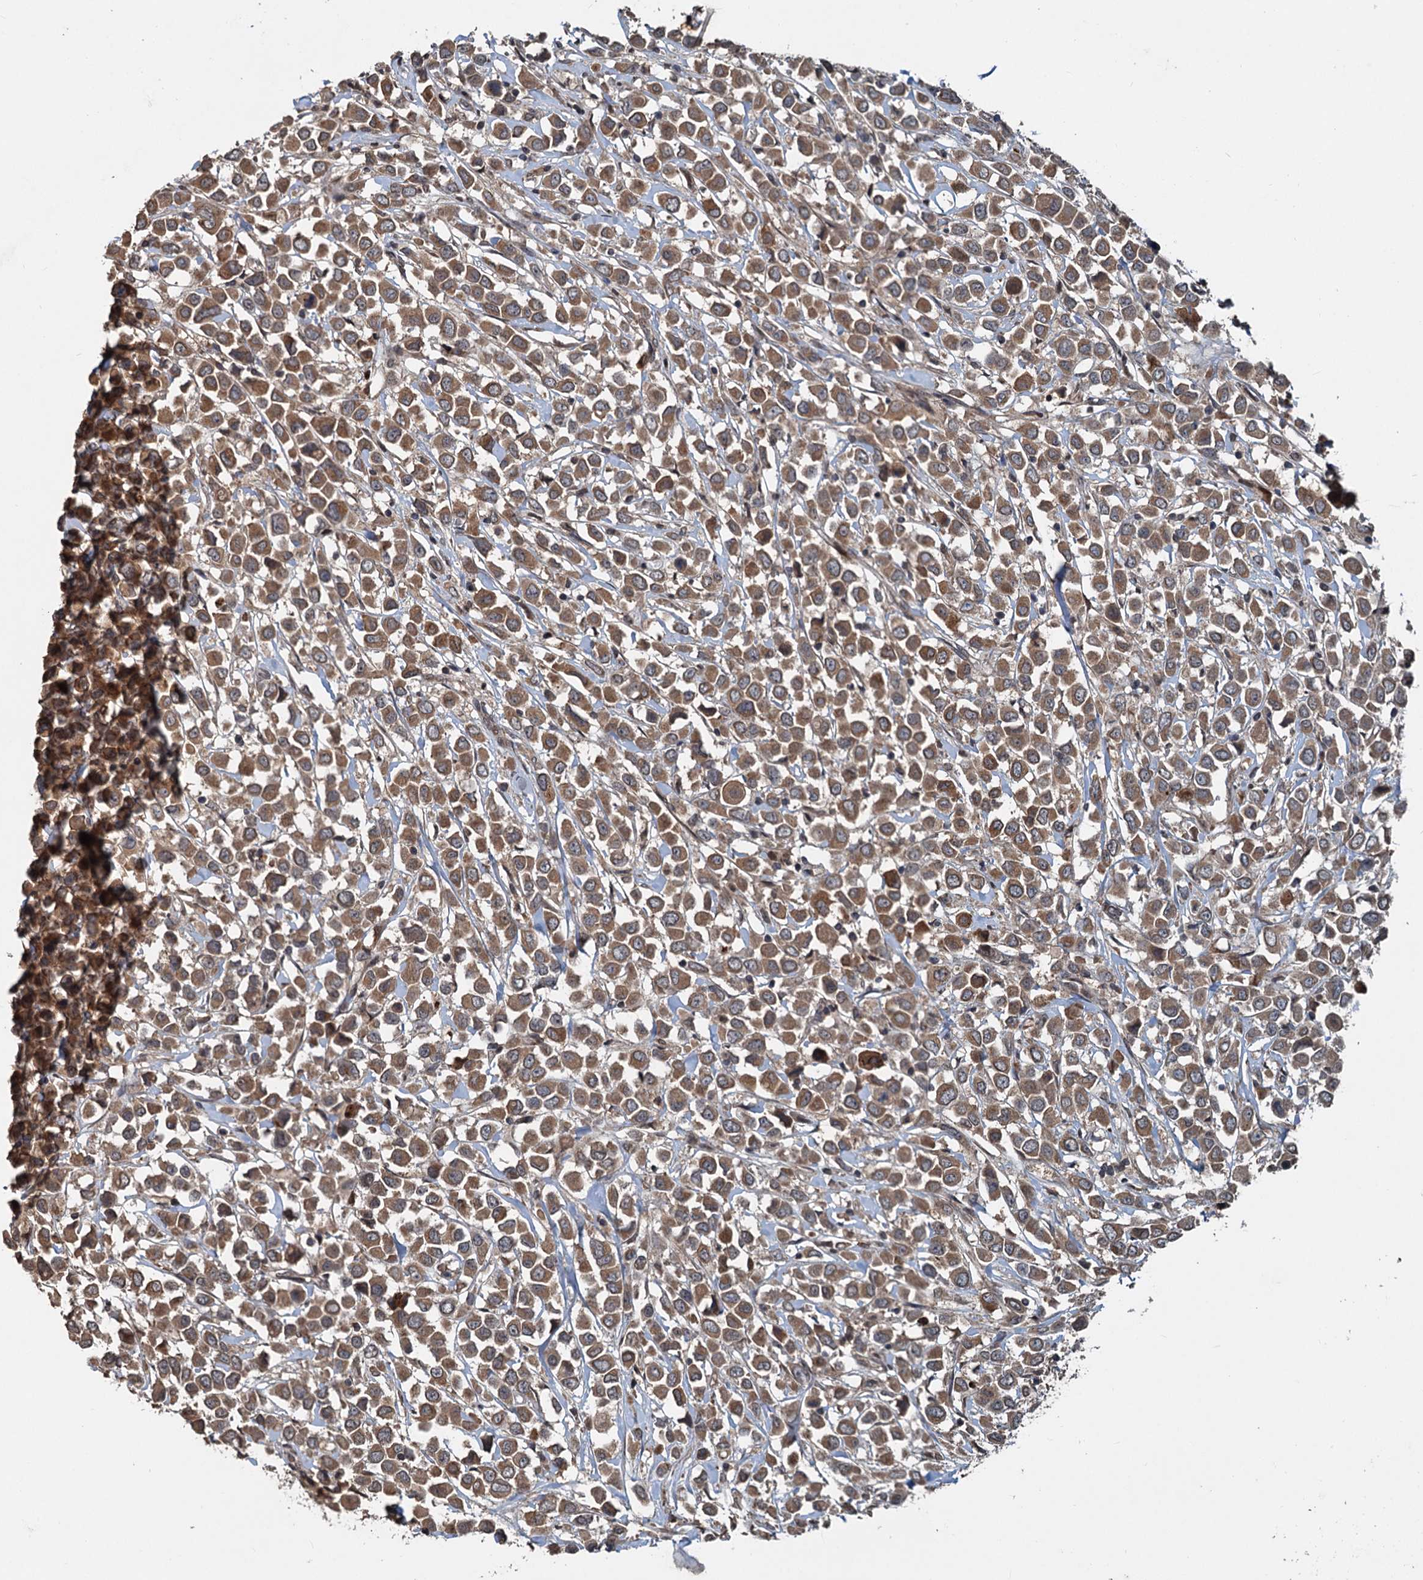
{"staining": {"intensity": "moderate", "quantity": ">75%", "location": "cytoplasmic/membranous"}, "tissue": "breast cancer", "cell_type": "Tumor cells", "image_type": "cancer", "snomed": [{"axis": "morphology", "description": "Duct carcinoma"}, {"axis": "topography", "description": "Breast"}], "caption": "A high-resolution image shows immunohistochemistry (IHC) staining of intraductal carcinoma (breast), which demonstrates moderate cytoplasmic/membranous staining in about >75% of tumor cells. The protein of interest is shown in brown color, while the nuclei are stained blue.", "gene": "N4BP2L2", "patient": {"sex": "female", "age": 61}}